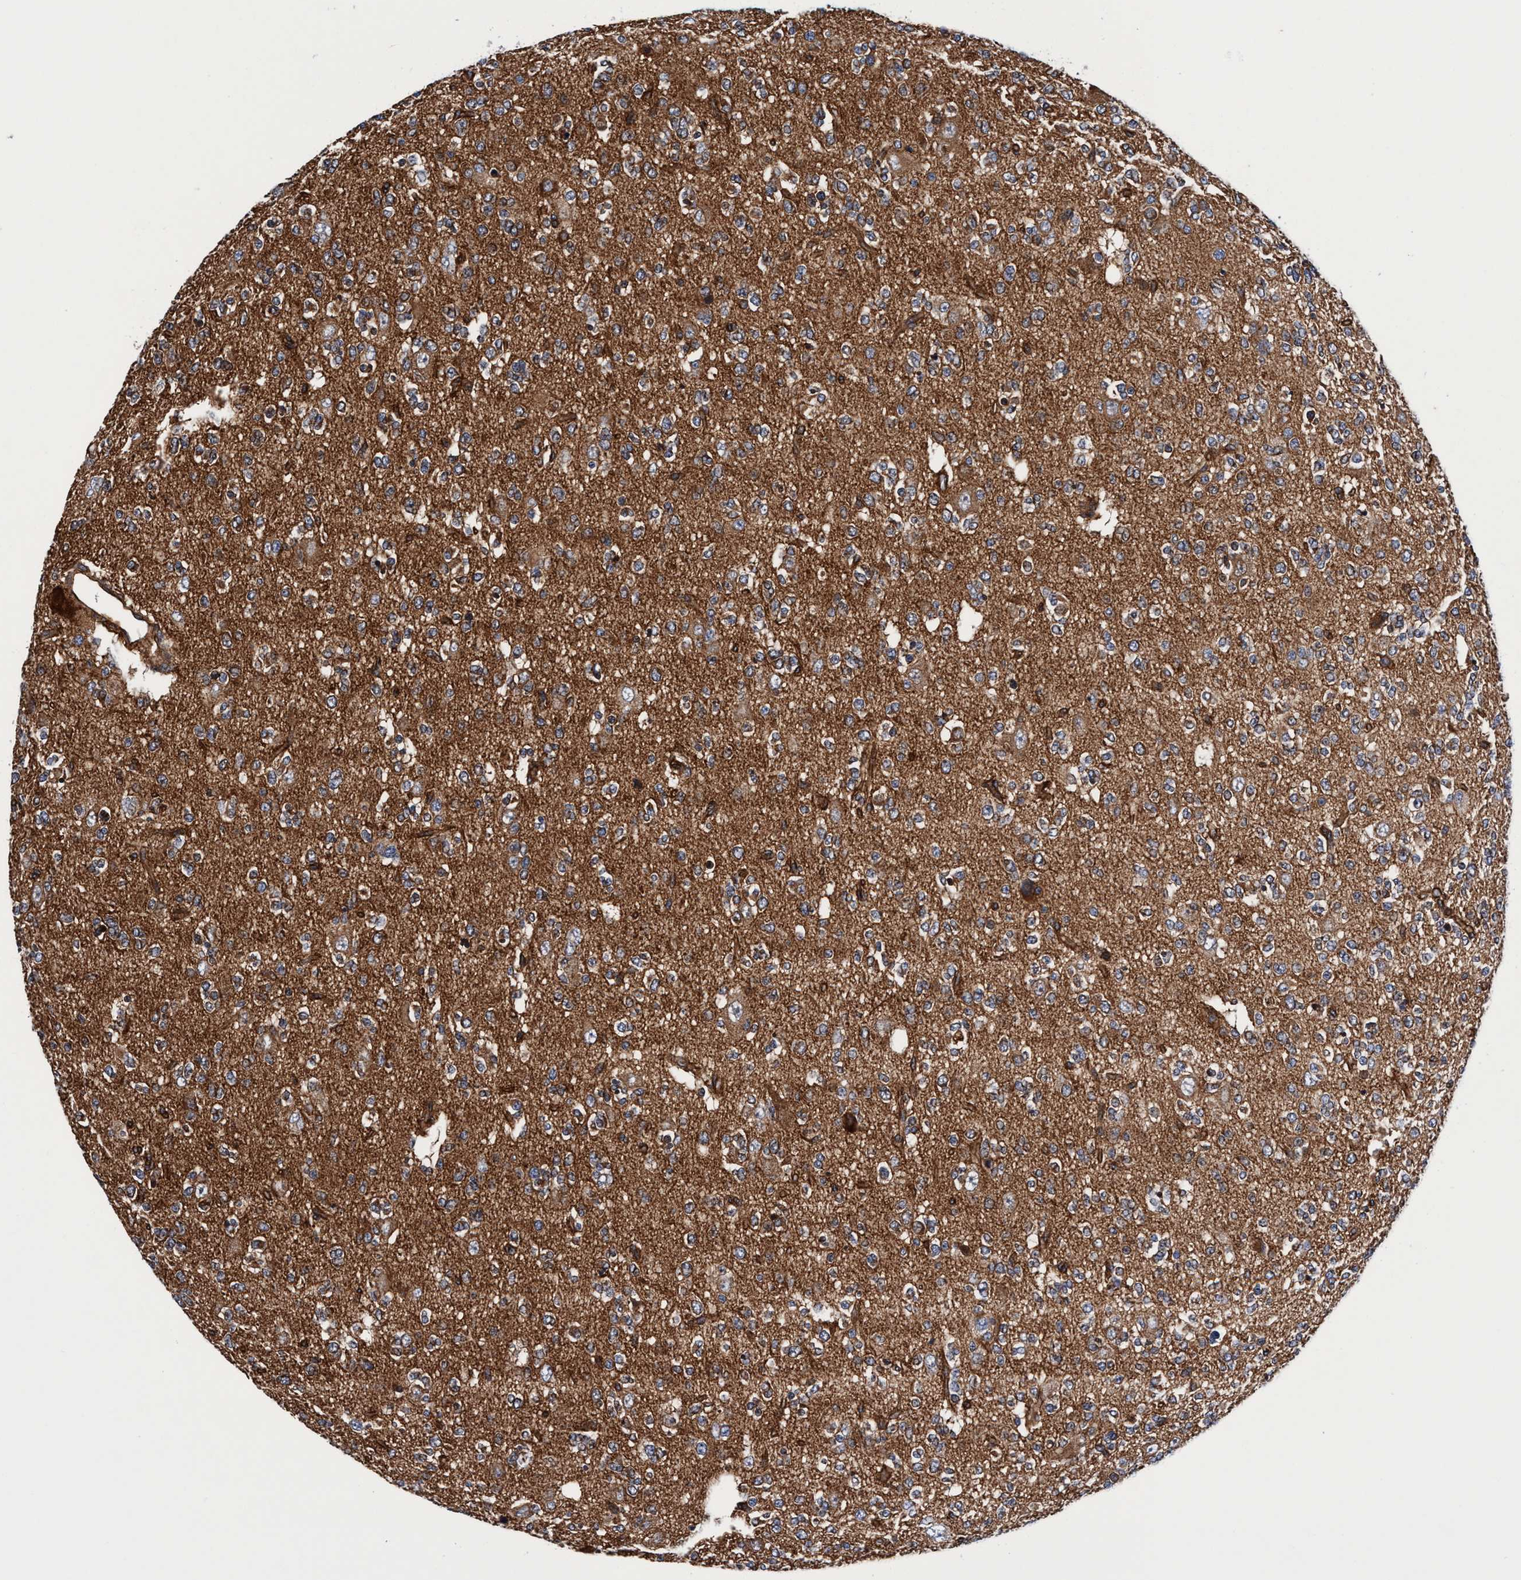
{"staining": {"intensity": "negative", "quantity": "none", "location": "none"}, "tissue": "glioma", "cell_type": "Tumor cells", "image_type": "cancer", "snomed": [{"axis": "morphology", "description": "Glioma, malignant, Low grade"}, {"axis": "topography", "description": "Brain"}], "caption": "Protein analysis of glioma demonstrates no significant positivity in tumor cells.", "gene": "MCM3AP", "patient": {"sex": "male", "age": 38}}